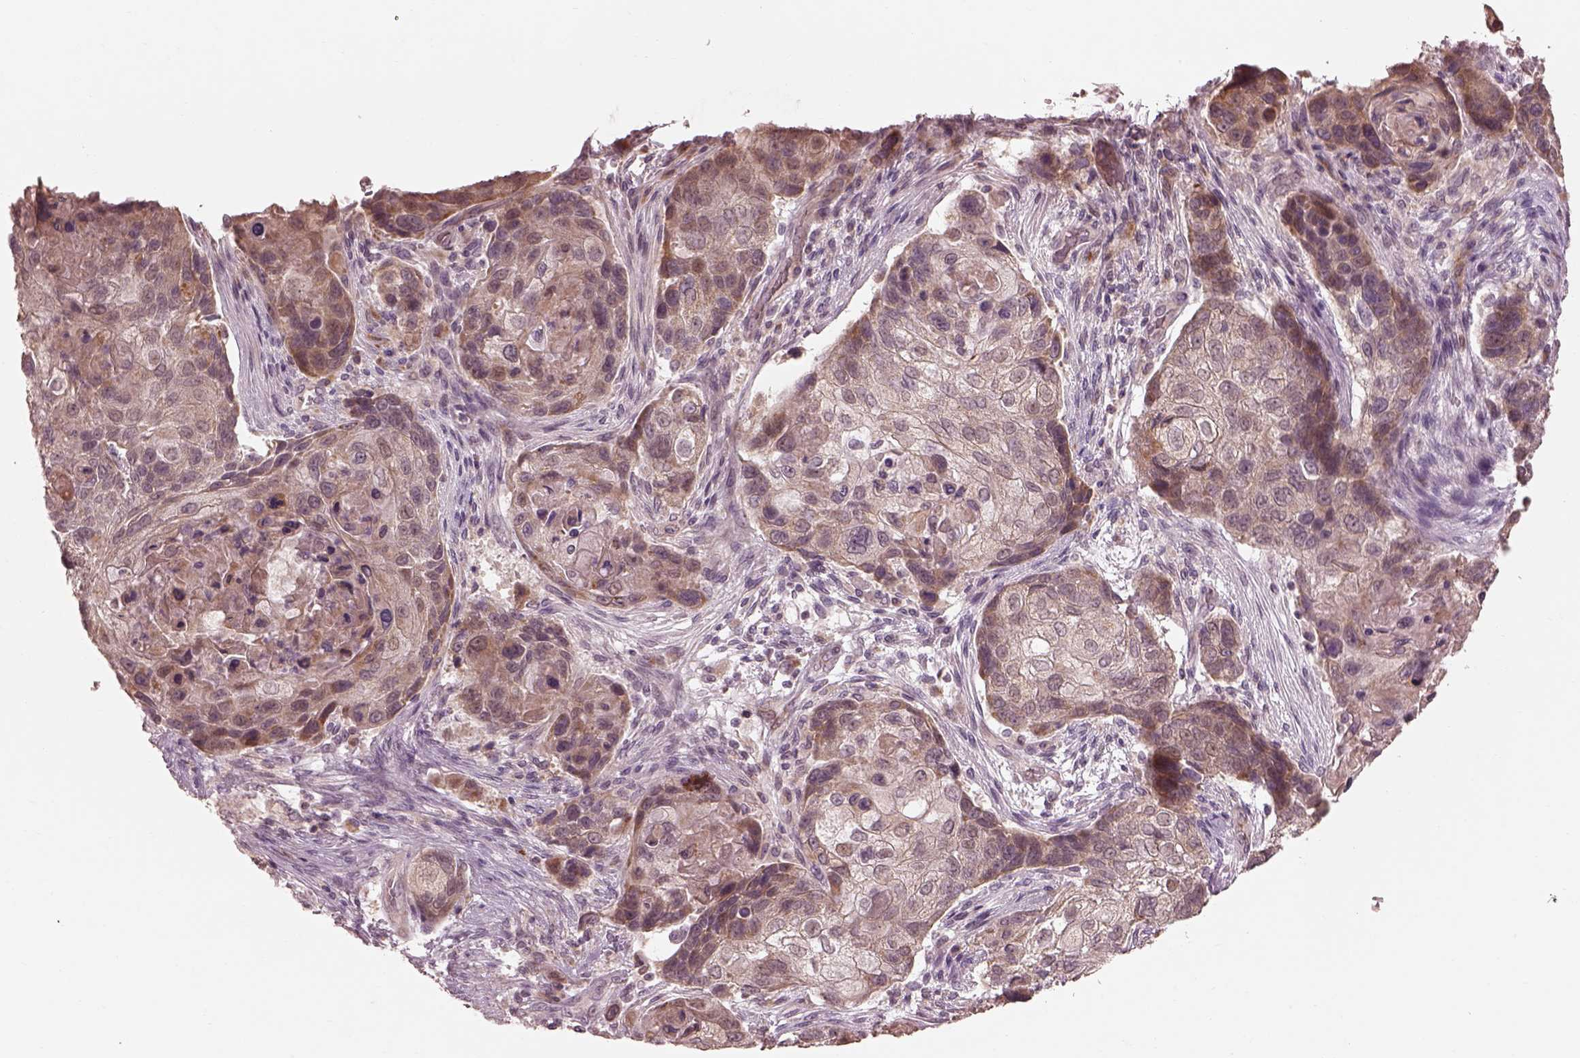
{"staining": {"intensity": "moderate", "quantity": "<25%", "location": "cytoplasmic/membranous"}, "tissue": "lung cancer", "cell_type": "Tumor cells", "image_type": "cancer", "snomed": [{"axis": "morphology", "description": "Squamous cell carcinoma, NOS"}, {"axis": "topography", "description": "Lung"}], "caption": "Immunohistochemistry of lung cancer exhibits low levels of moderate cytoplasmic/membranous expression in approximately <25% of tumor cells. (DAB (3,3'-diaminobenzidine) = brown stain, brightfield microscopy at high magnification).", "gene": "SLC25A46", "patient": {"sex": "male", "age": 69}}